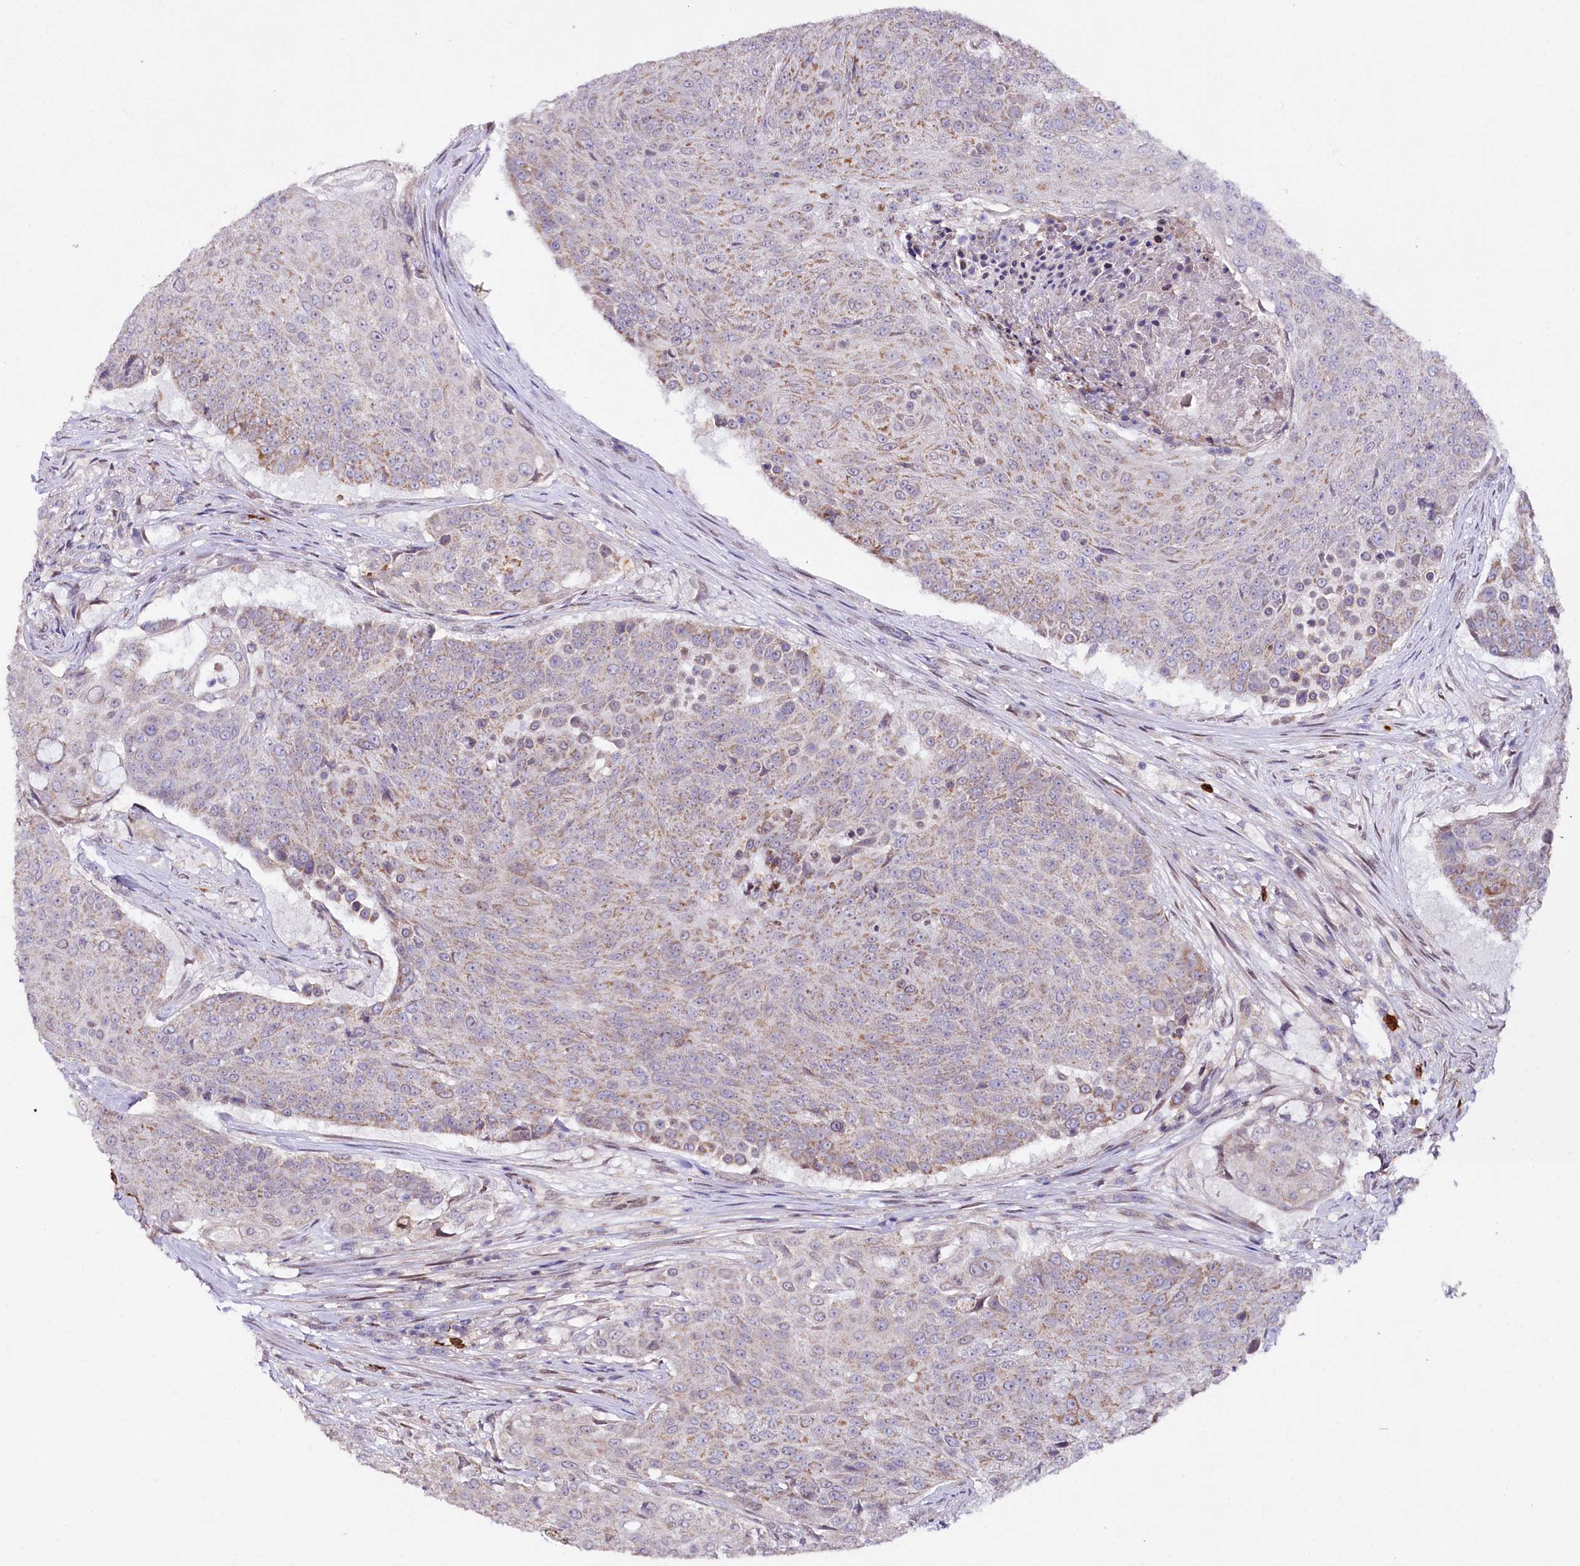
{"staining": {"intensity": "weak", "quantity": "25%-75%", "location": "cytoplasmic/membranous"}, "tissue": "urothelial cancer", "cell_type": "Tumor cells", "image_type": "cancer", "snomed": [{"axis": "morphology", "description": "Urothelial carcinoma, High grade"}, {"axis": "topography", "description": "Urinary bladder"}], "caption": "Protein expression analysis of urothelial cancer shows weak cytoplasmic/membranous expression in approximately 25%-75% of tumor cells.", "gene": "ZNF226", "patient": {"sex": "female", "age": 63}}